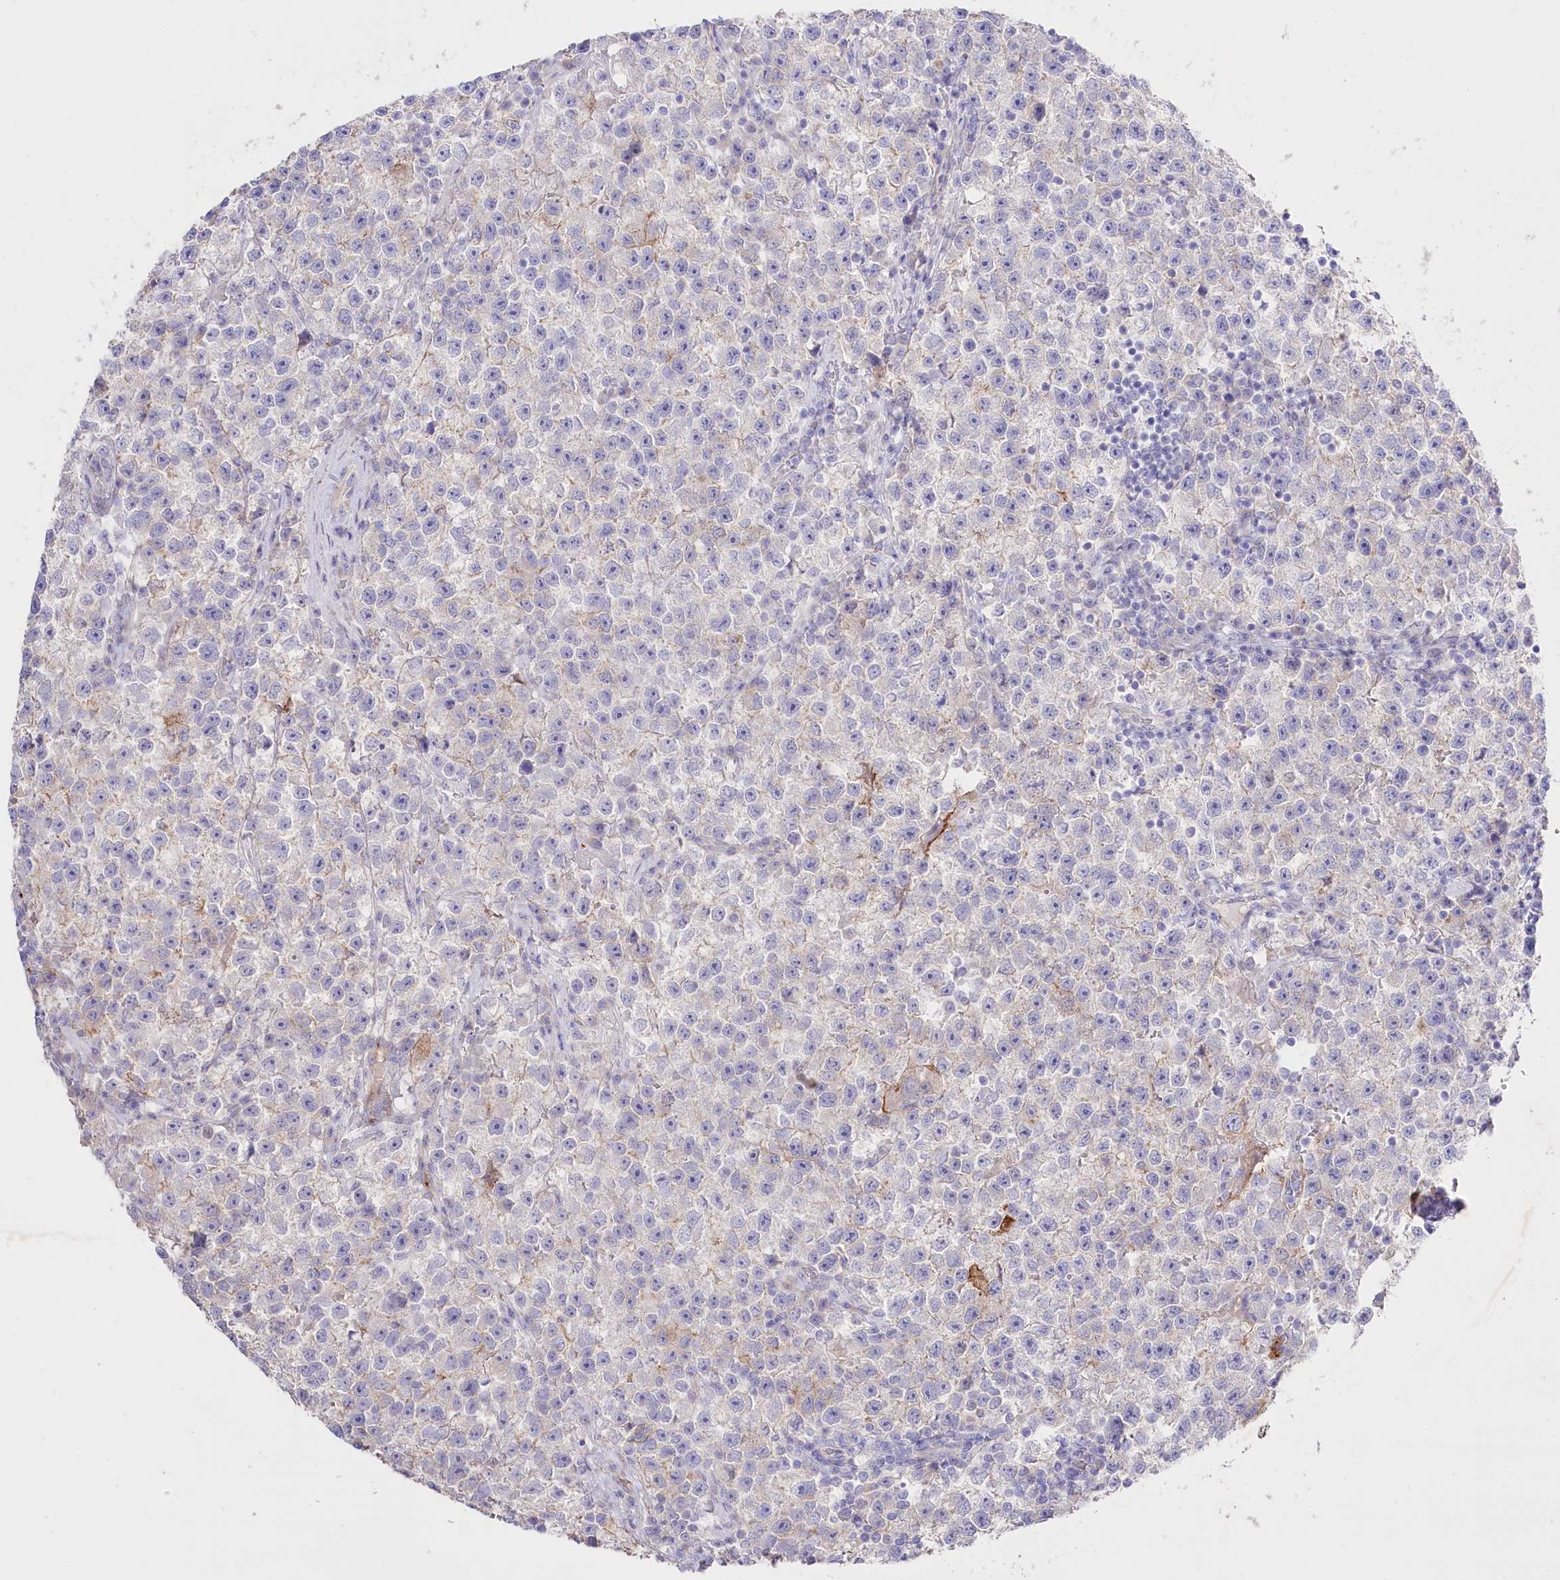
{"staining": {"intensity": "negative", "quantity": "none", "location": "none"}, "tissue": "testis cancer", "cell_type": "Tumor cells", "image_type": "cancer", "snomed": [{"axis": "morphology", "description": "Seminoma, NOS"}, {"axis": "topography", "description": "Testis"}], "caption": "The micrograph shows no significant staining in tumor cells of testis cancer (seminoma).", "gene": "SLC39A10", "patient": {"sex": "male", "age": 22}}